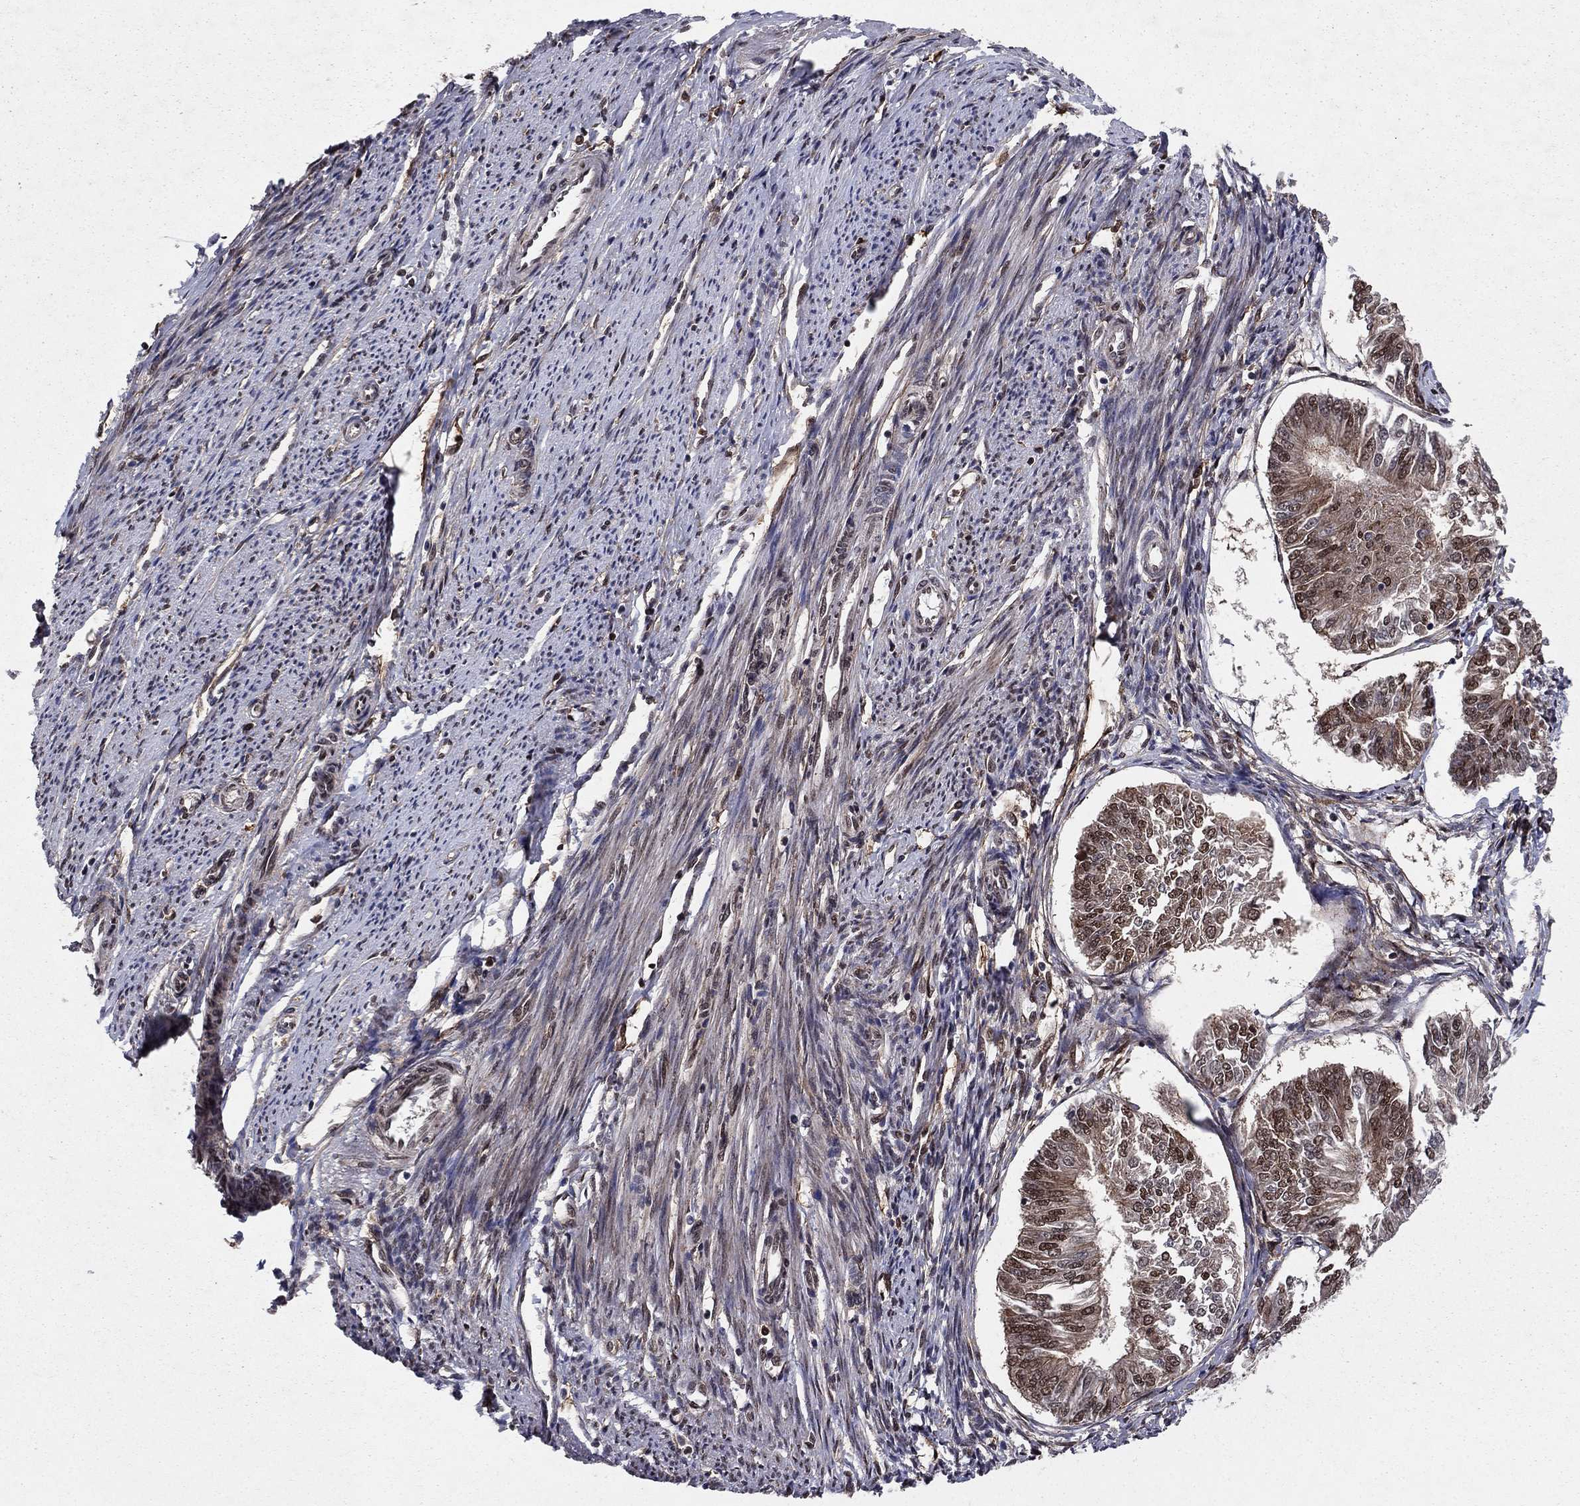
{"staining": {"intensity": "strong", "quantity": "25%-75%", "location": "cytoplasmic/membranous,nuclear"}, "tissue": "endometrial cancer", "cell_type": "Tumor cells", "image_type": "cancer", "snomed": [{"axis": "morphology", "description": "Adenocarcinoma, NOS"}, {"axis": "topography", "description": "Endometrium"}], "caption": "Human endometrial cancer (adenocarcinoma) stained with a protein marker shows strong staining in tumor cells.", "gene": "SSX2IP", "patient": {"sex": "female", "age": 58}}